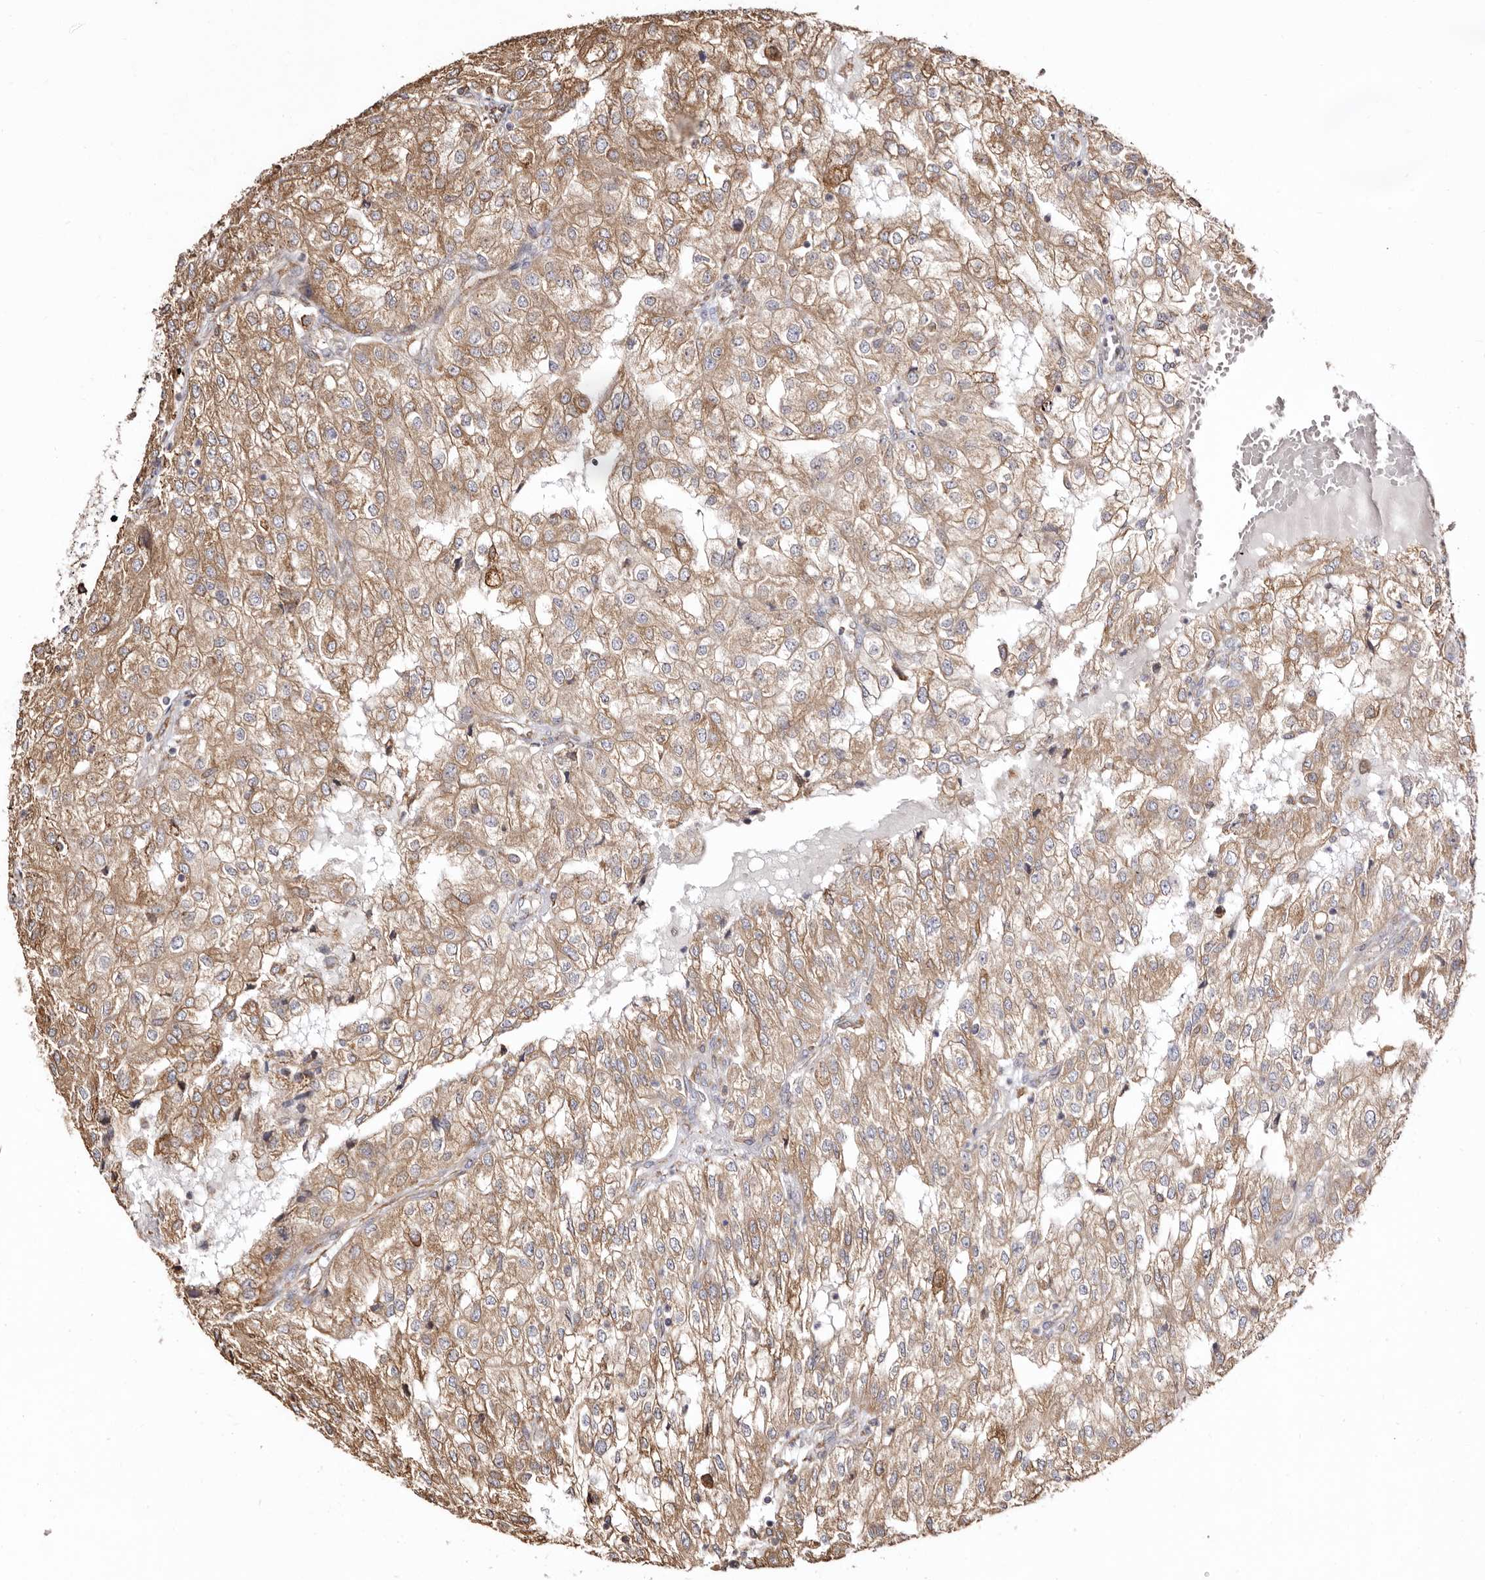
{"staining": {"intensity": "moderate", "quantity": ">75%", "location": "cytoplasmic/membranous"}, "tissue": "renal cancer", "cell_type": "Tumor cells", "image_type": "cancer", "snomed": [{"axis": "morphology", "description": "Adenocarcinoma, NOS"}, {"axis": "topography", "description": "Kidney"}], "caption": "Moderate cytoplasmic/membranous protein positivity is seen in approximately >75% of tumor cells in renal cancer (adenocarcinoma). The staining was performed using DAB (3,3'-diaminobenzidine) to visualize the protein expression in brown, while the nuclei were stained in blue with hematoxylin (Magnification: 20x).", "gene": "ACBD6", "patient": {"sex": "female", "age": 54}}